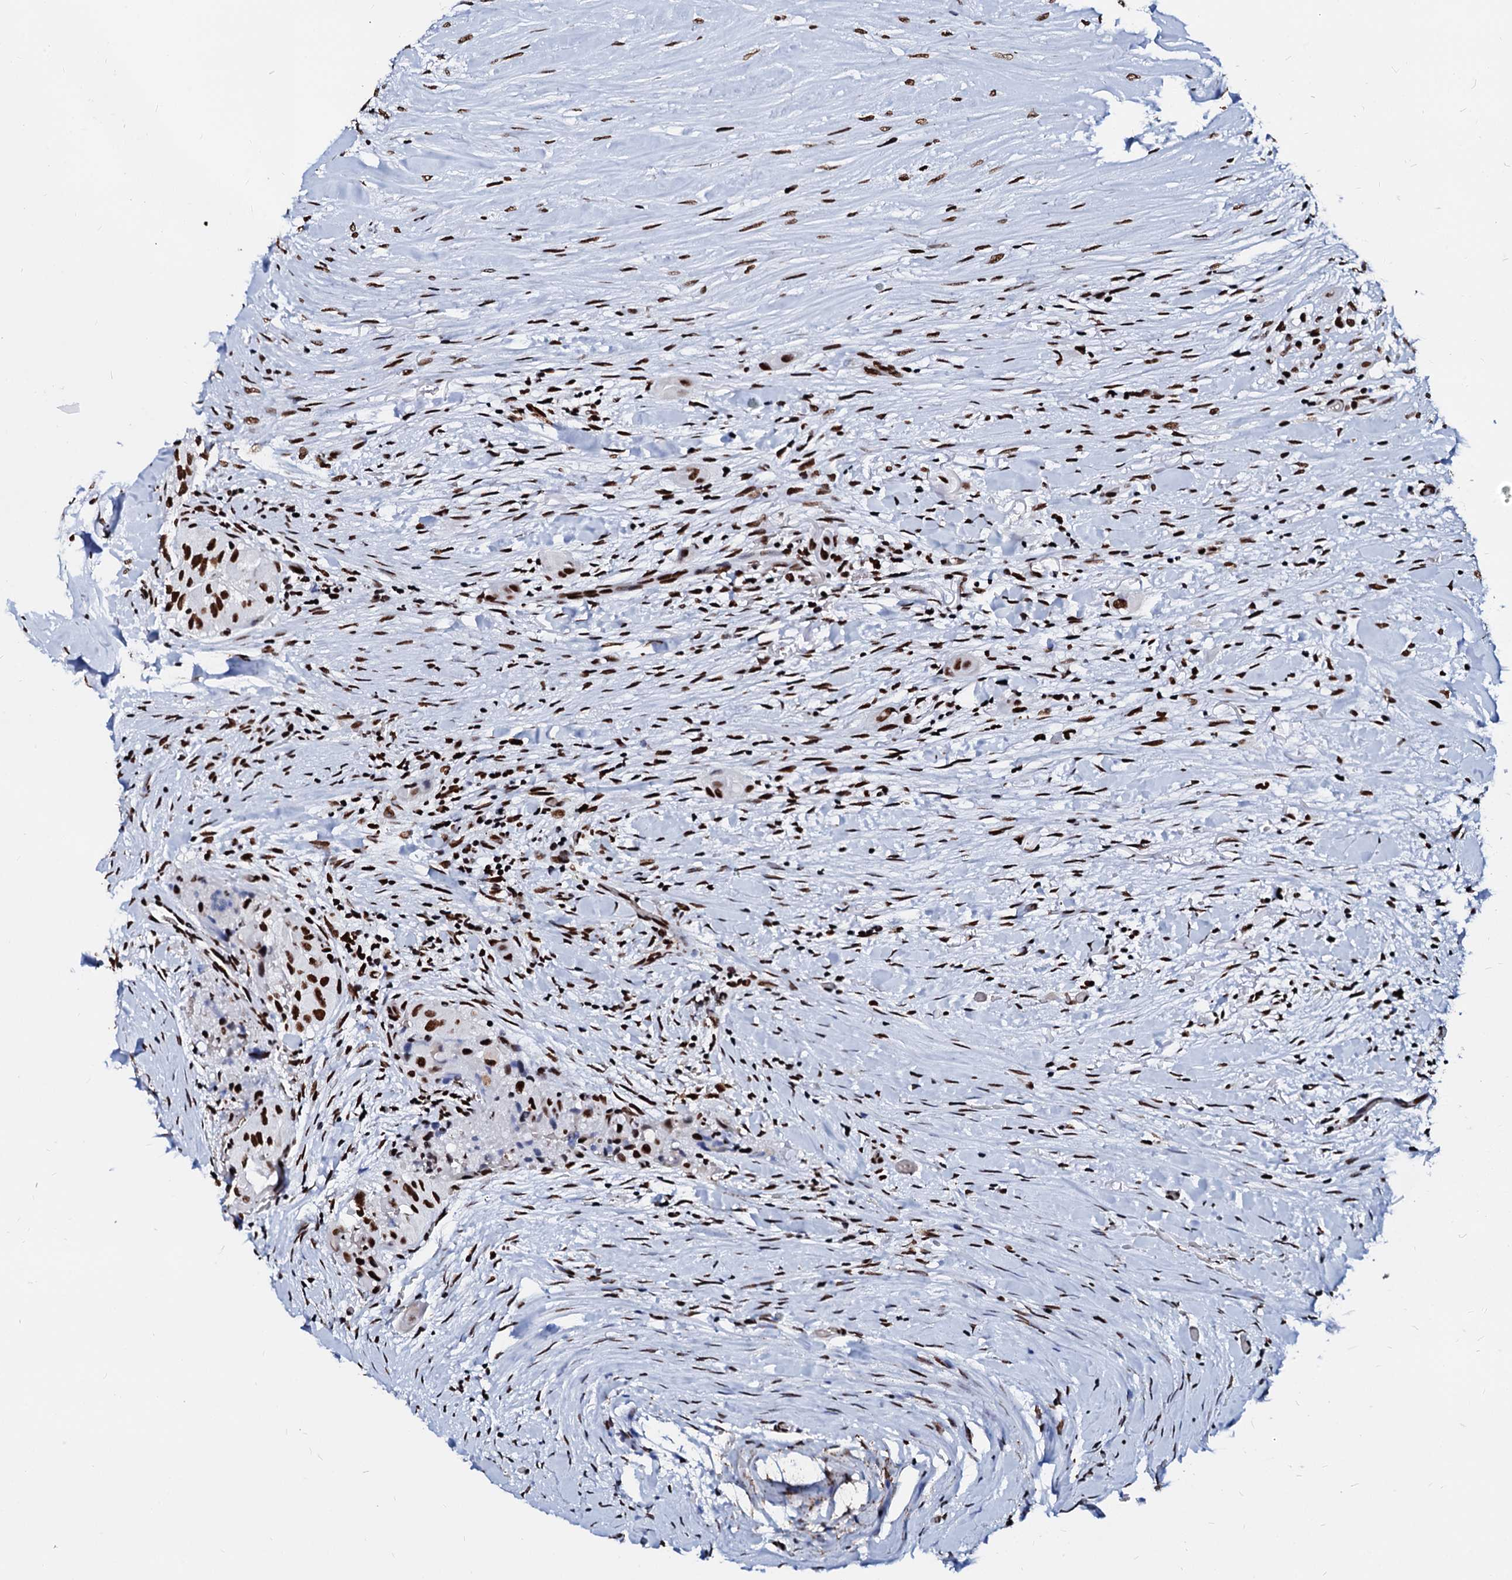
{"staining": {"intensity": "strong", "quantity": ">75%", "location": "nuclear"}, "tissue": "thyroid cancer", "cell_type": "Tumor cells", "image_type": "cancer", "snomed": [{"axis": "morphology", "description": "Papillary adenocarcinoma, NOS"}, {"axis": "topography", "description": "Thyroid gland"}], "caption": "Immunohistochemical staining of papillary adenocarcinoma (thyroid) shows strong nuclear protein positivity in about >75% of tumor cells.", "gene": "RALY", "patient": {"sex": "female", "age": 59}}